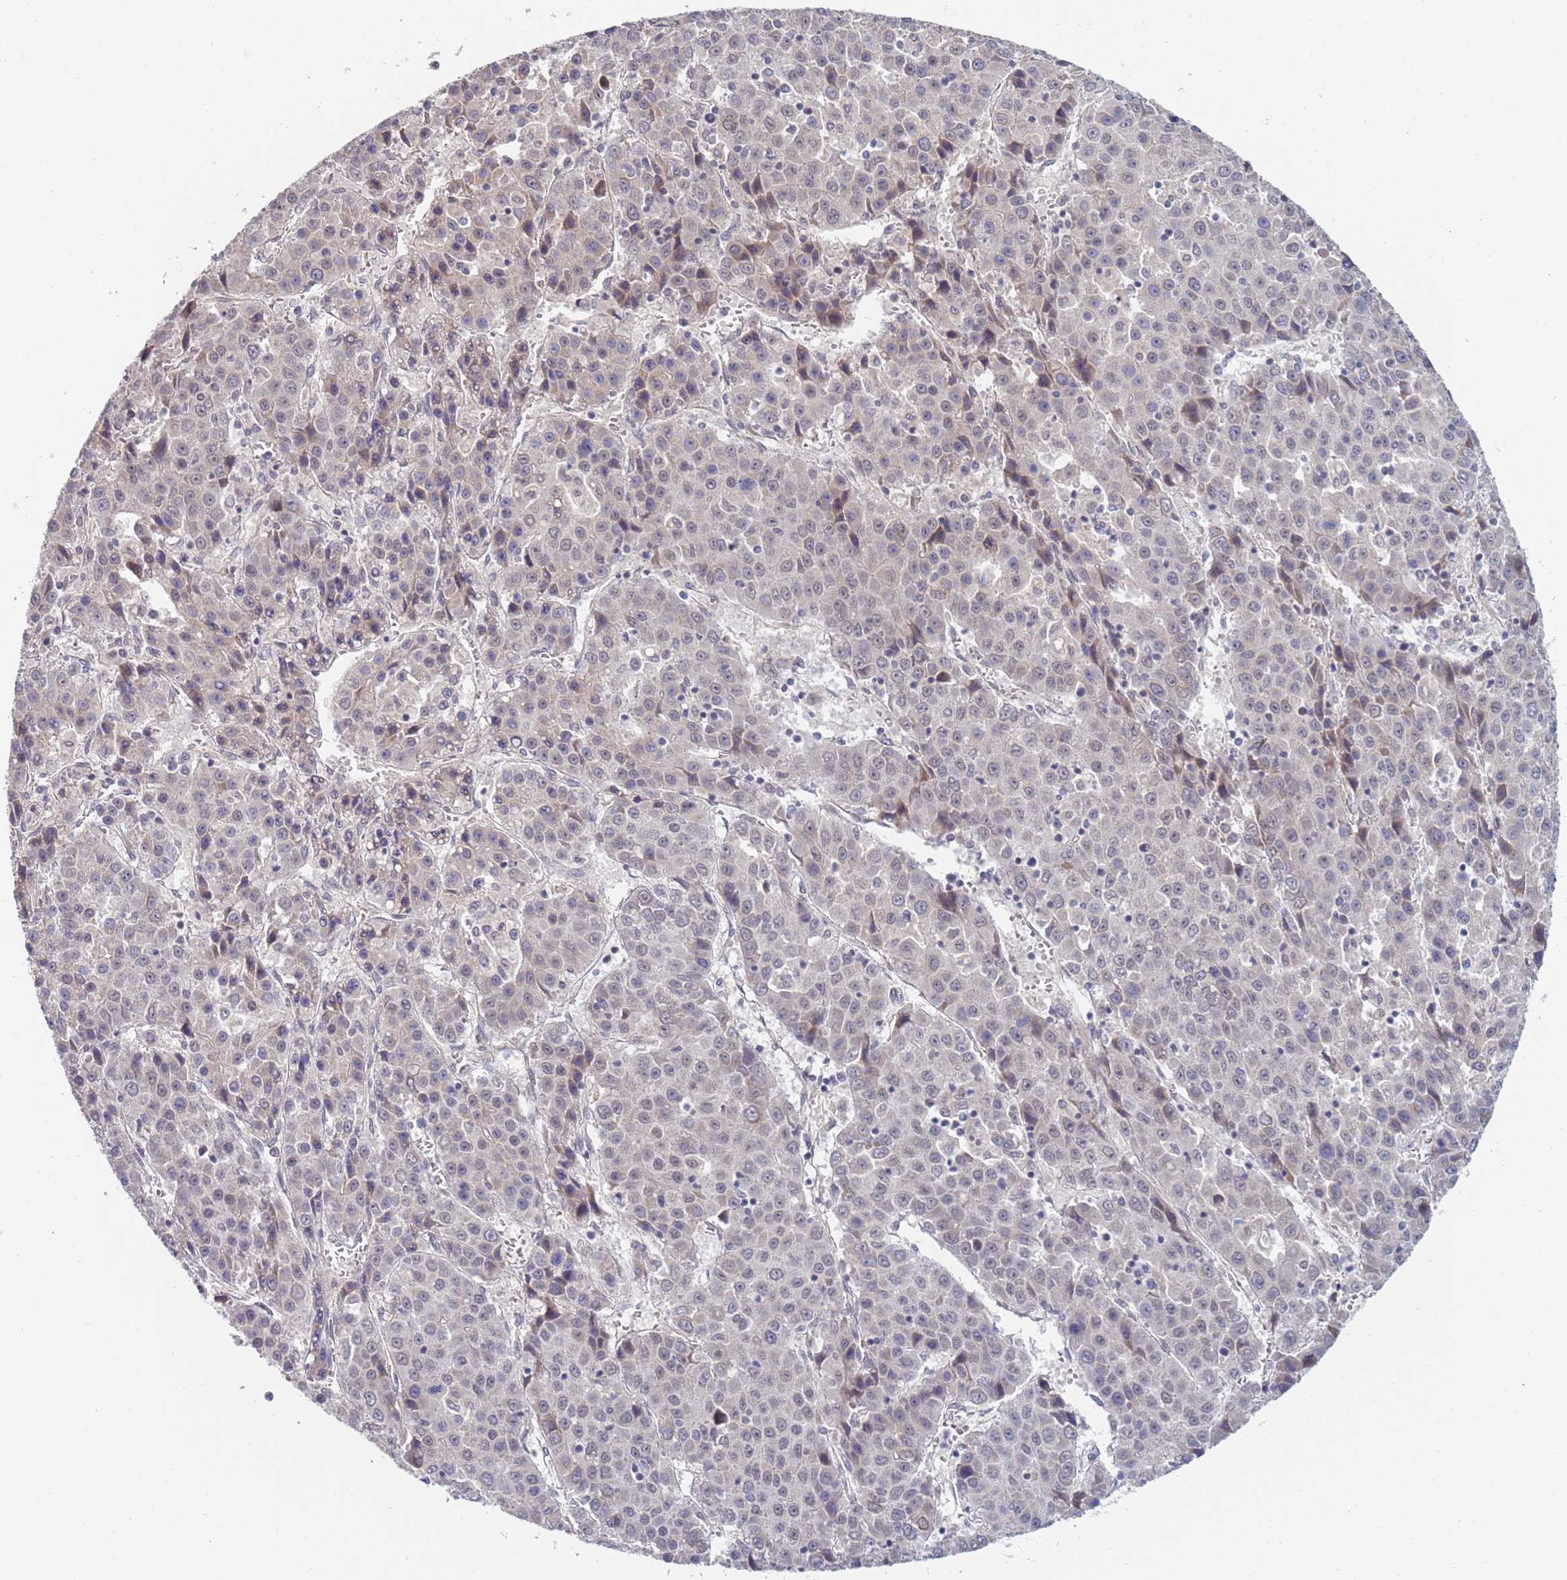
{"staining": {"intensity": "negative", "quantity": "none", "location": "none"}, "tissue": "liver cancer", "cell_type": "Tumor cells", "image_type": "cancer", "snomed": [{"axis": "morphology", "description": "Carcinoma, Hepatocellular, NOS"}, {"axis": "topography", "description": "Liver"}], "caption": "This is an IHC micrograph of liver cancer (hepatocellular carcinoma). There is no positivity in tumor cells.", "gene": "B4GALT4", "patient": {"sex": "female", "age": 53}}